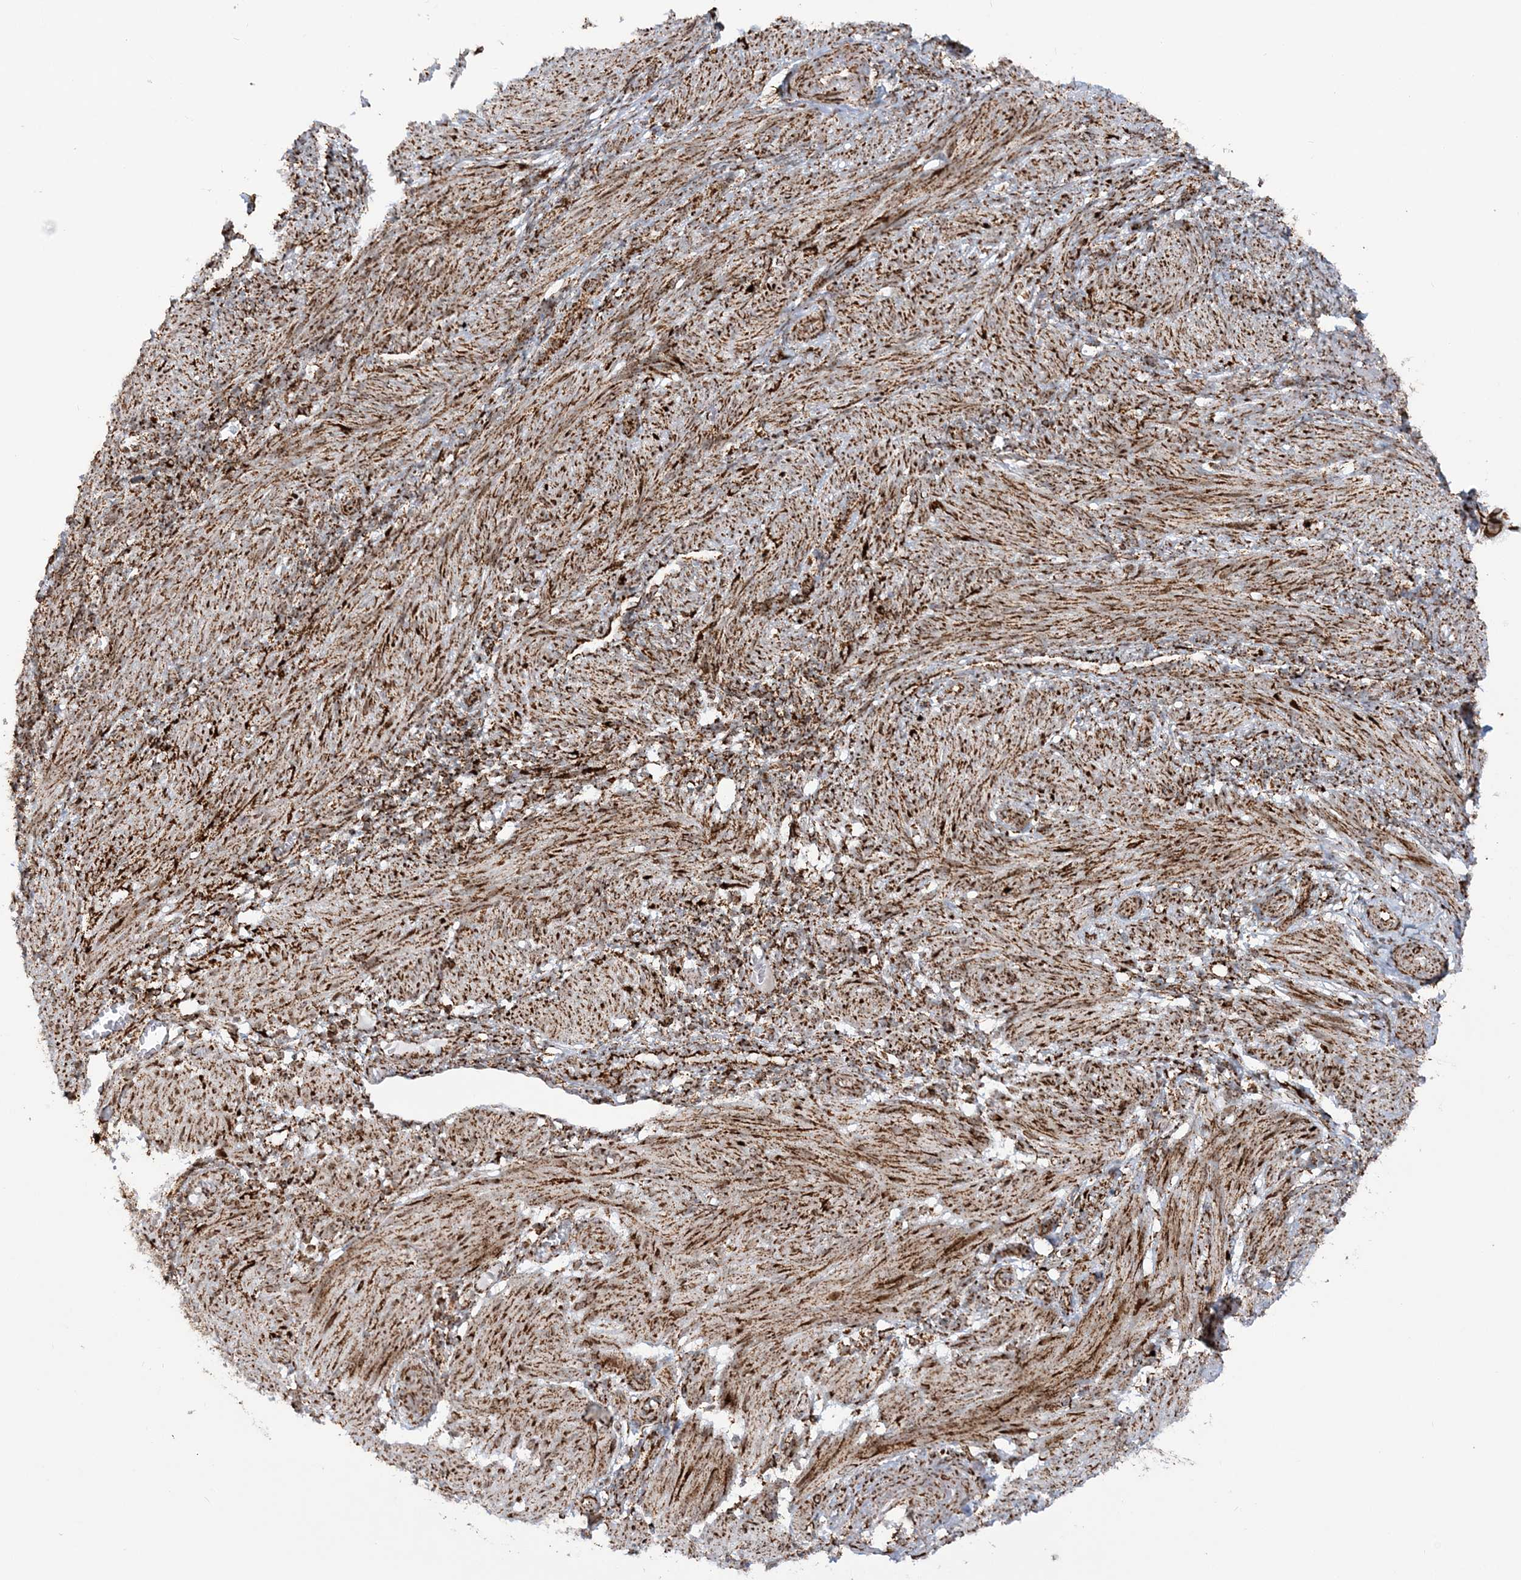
{"staining": {"intensity": "strong", "quantity": ">75%", "location": "cytoplasmic/membranous"}, "tissue": "smooth muscle", "cell_type": "Smooth muscle cells", "image_type": "normal", "snomed": [{"axis": "morphology", "description": "Normal tissue, NOS"}, {"axis": "topography", "description": "Smooth muscle"}], "caption": "An image of smooth muscle stained for a protein displays strong cytoplasmic/membranous brown staining in smooth muscle cells. (brown staining indicates protein expression, while blue staining denotes nuclei).", "gene": "CRY2", "patient": {"sex": "female", "age": 39}}